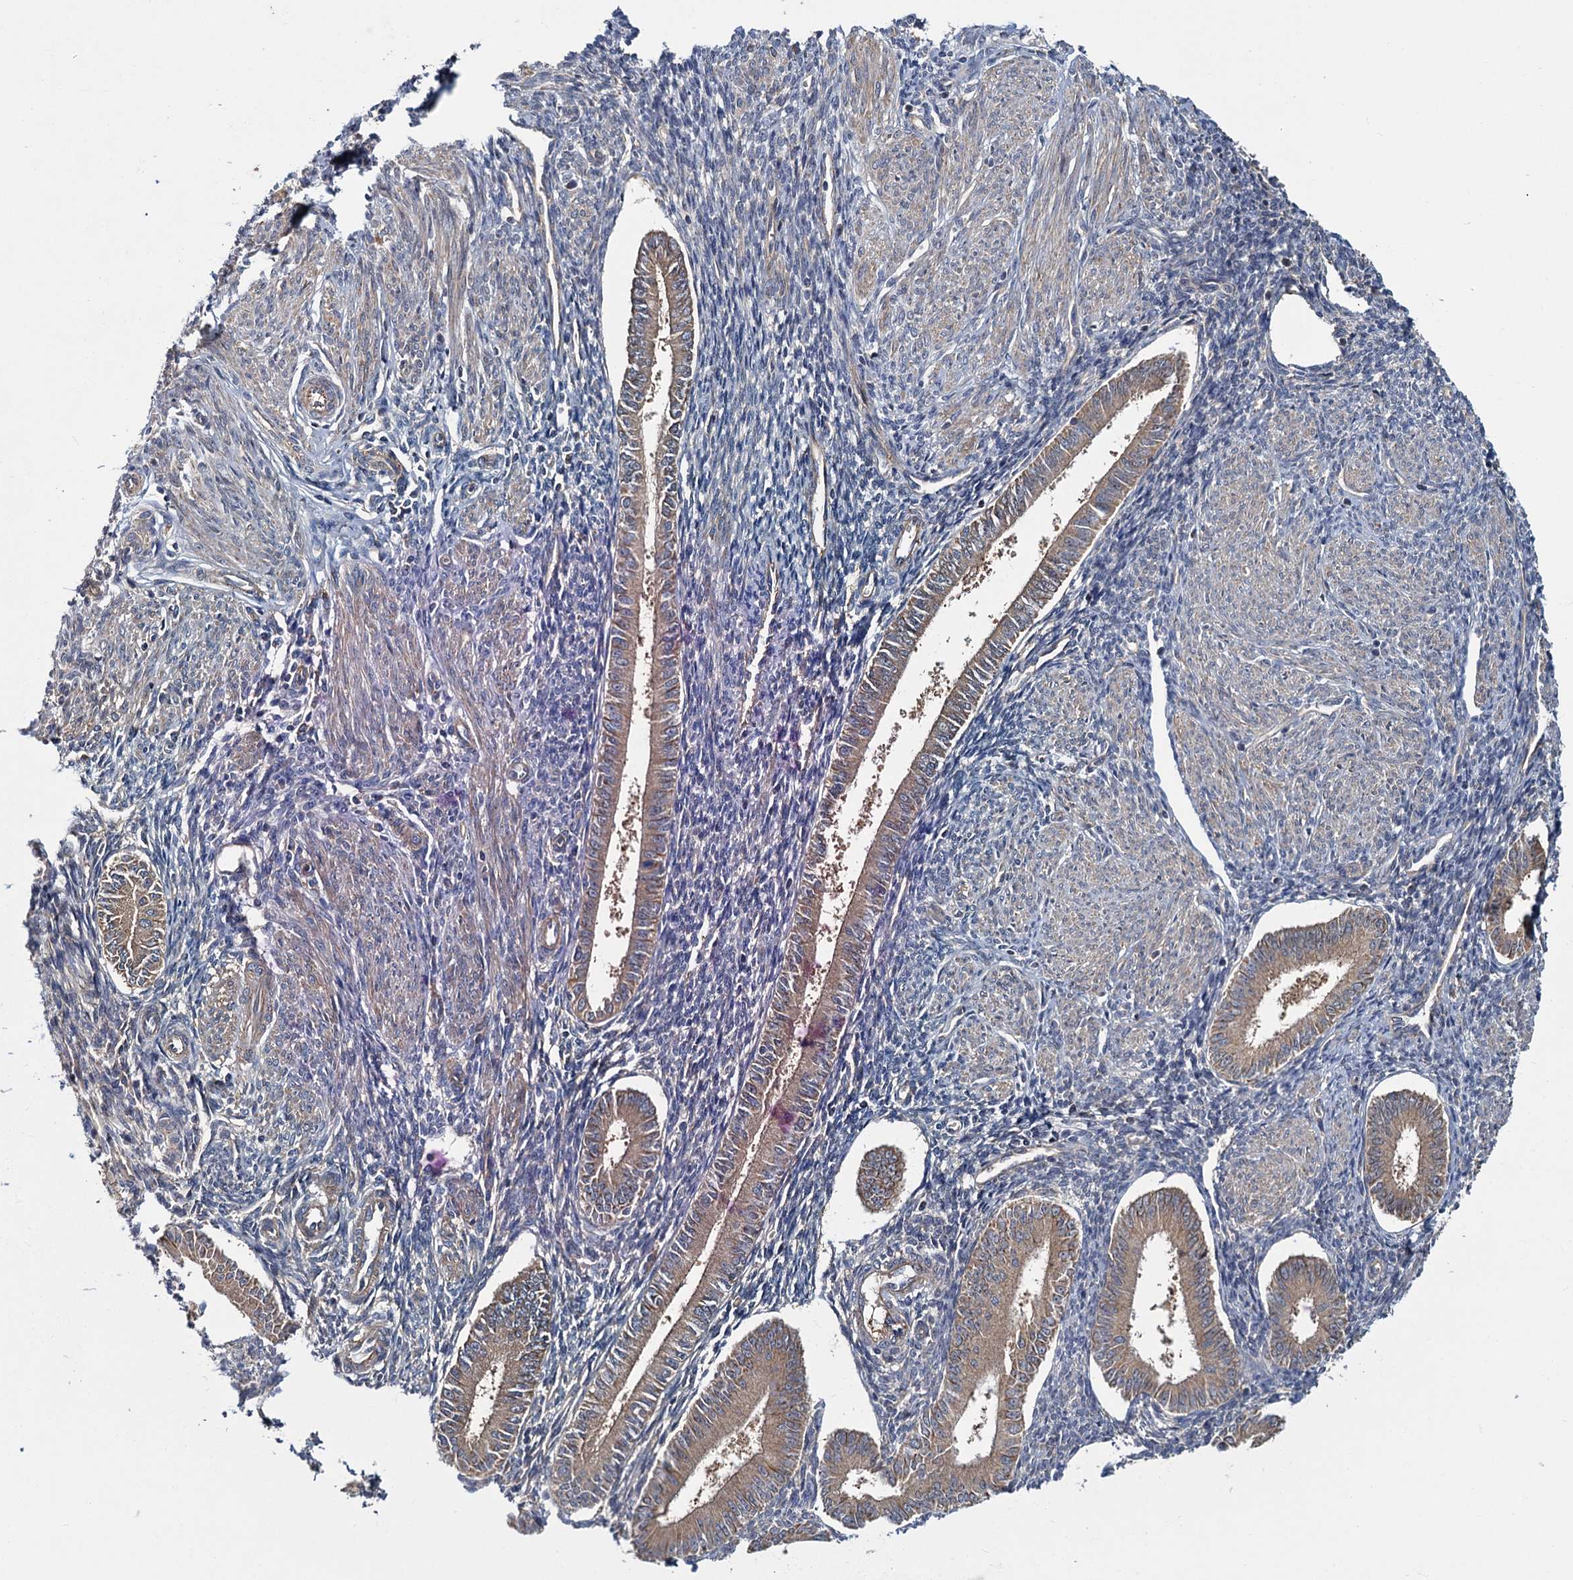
{"staining": {"intensity": "negative", "quantity": "none", "location": "none"}, "tissue": "endometrium", "cell_type": "Cells in endometrial stroma", "image_type": "normal", "snomed": [{"axis": "morphology", "description": "Normal tissue, NOS"}, {"axis": "topography", "description": "Uterus"}, {"axis": "topography", "description": "Endometrium"}], "caption": "DAB (3,3'-diaminobenzidine) immunohistochemical staining of unremarkable human endometrium exhibits no significant positivity in cells in endometrial stroma.", "gene": "MTRR", "patient": {"sex": "female", "age": 48}}